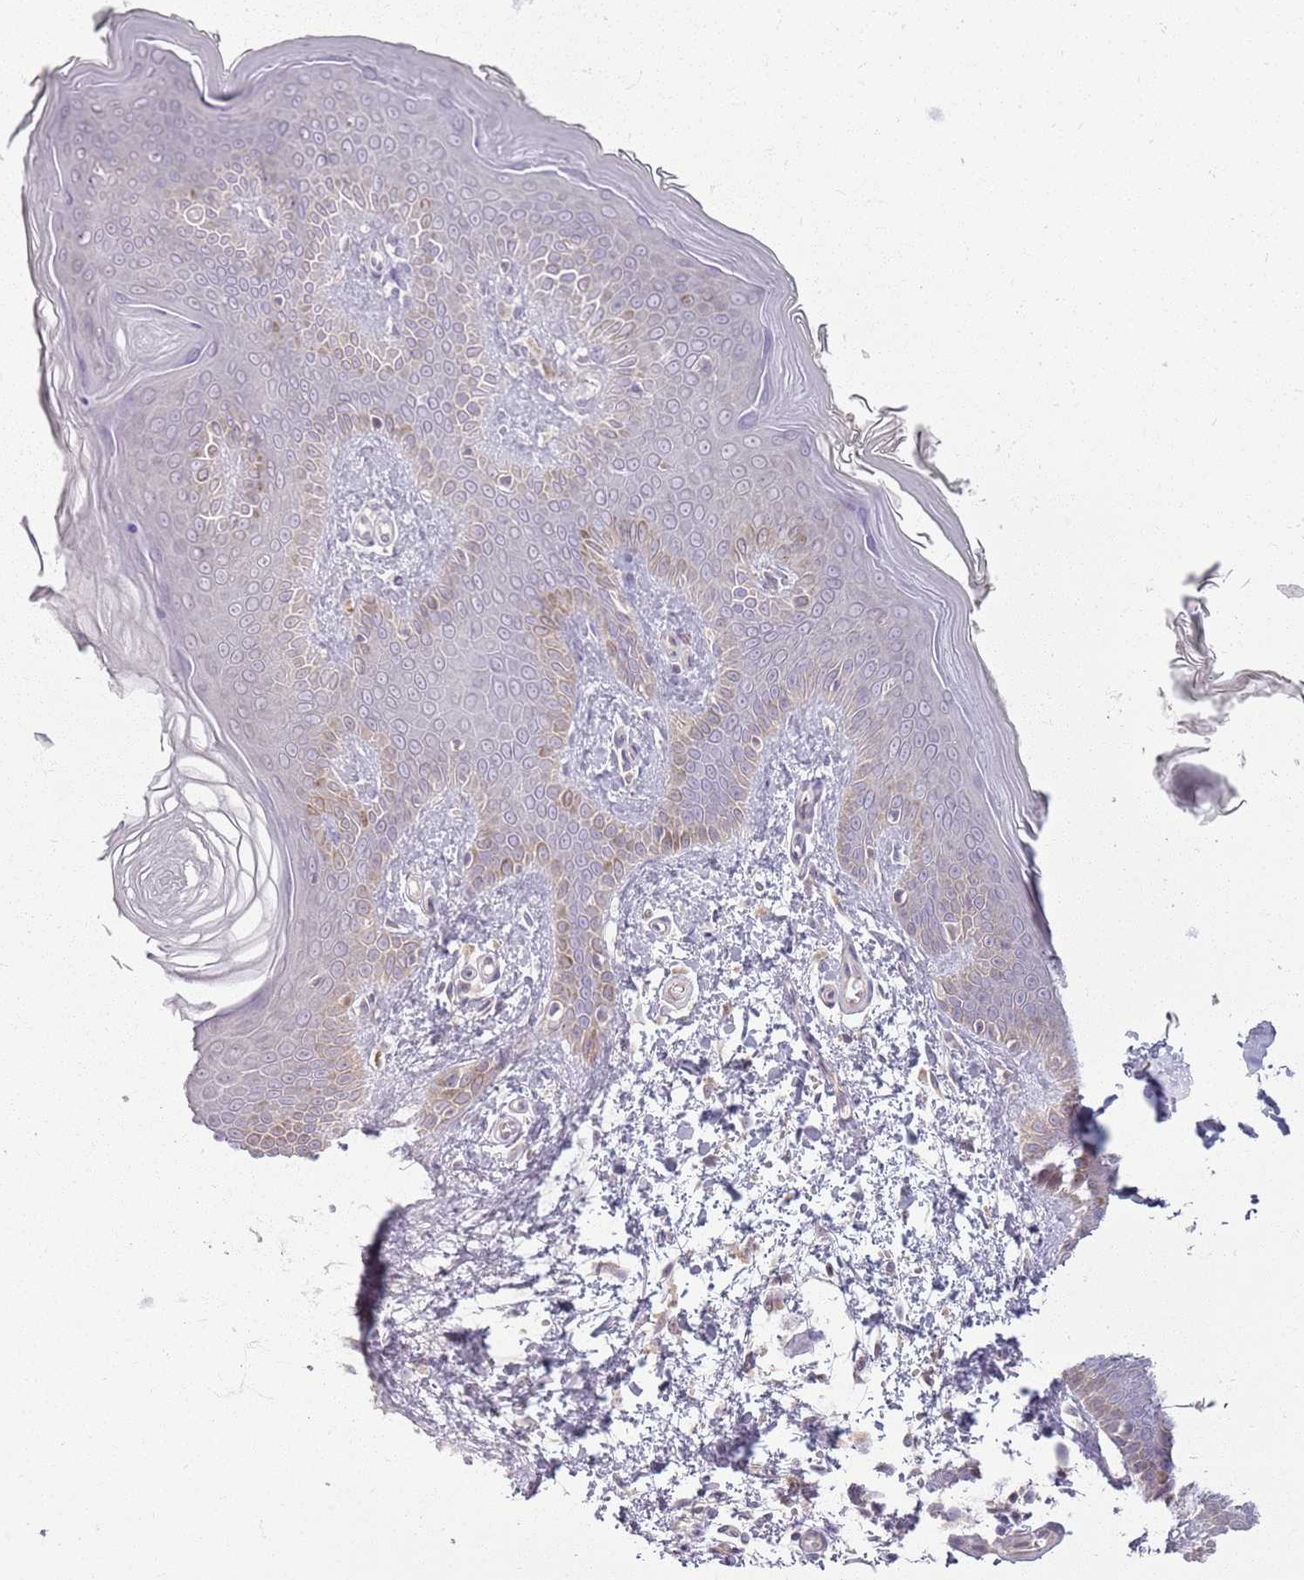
{"staining": {"intensity": "negative", "quantity": "none", "location": "none"}, "tissue": "skin", "cell_type": "Fibroblasts", "image_type": "normal", "snomed": [{"axis": "morphology", "description": "Normal tissue, NOS"}, {"axis": "topography", "description": "Skin"}], "caption": "An immunohistochemistry histopathology image of benign skin is shown. There is no staining in fibroblasts of skin. (Brightfield microscopy of DAB immunohistochemistry (IHC) at high magnification).", "gene": "ZDHHC2", "patient": {"sex": "male", "age": 36}}